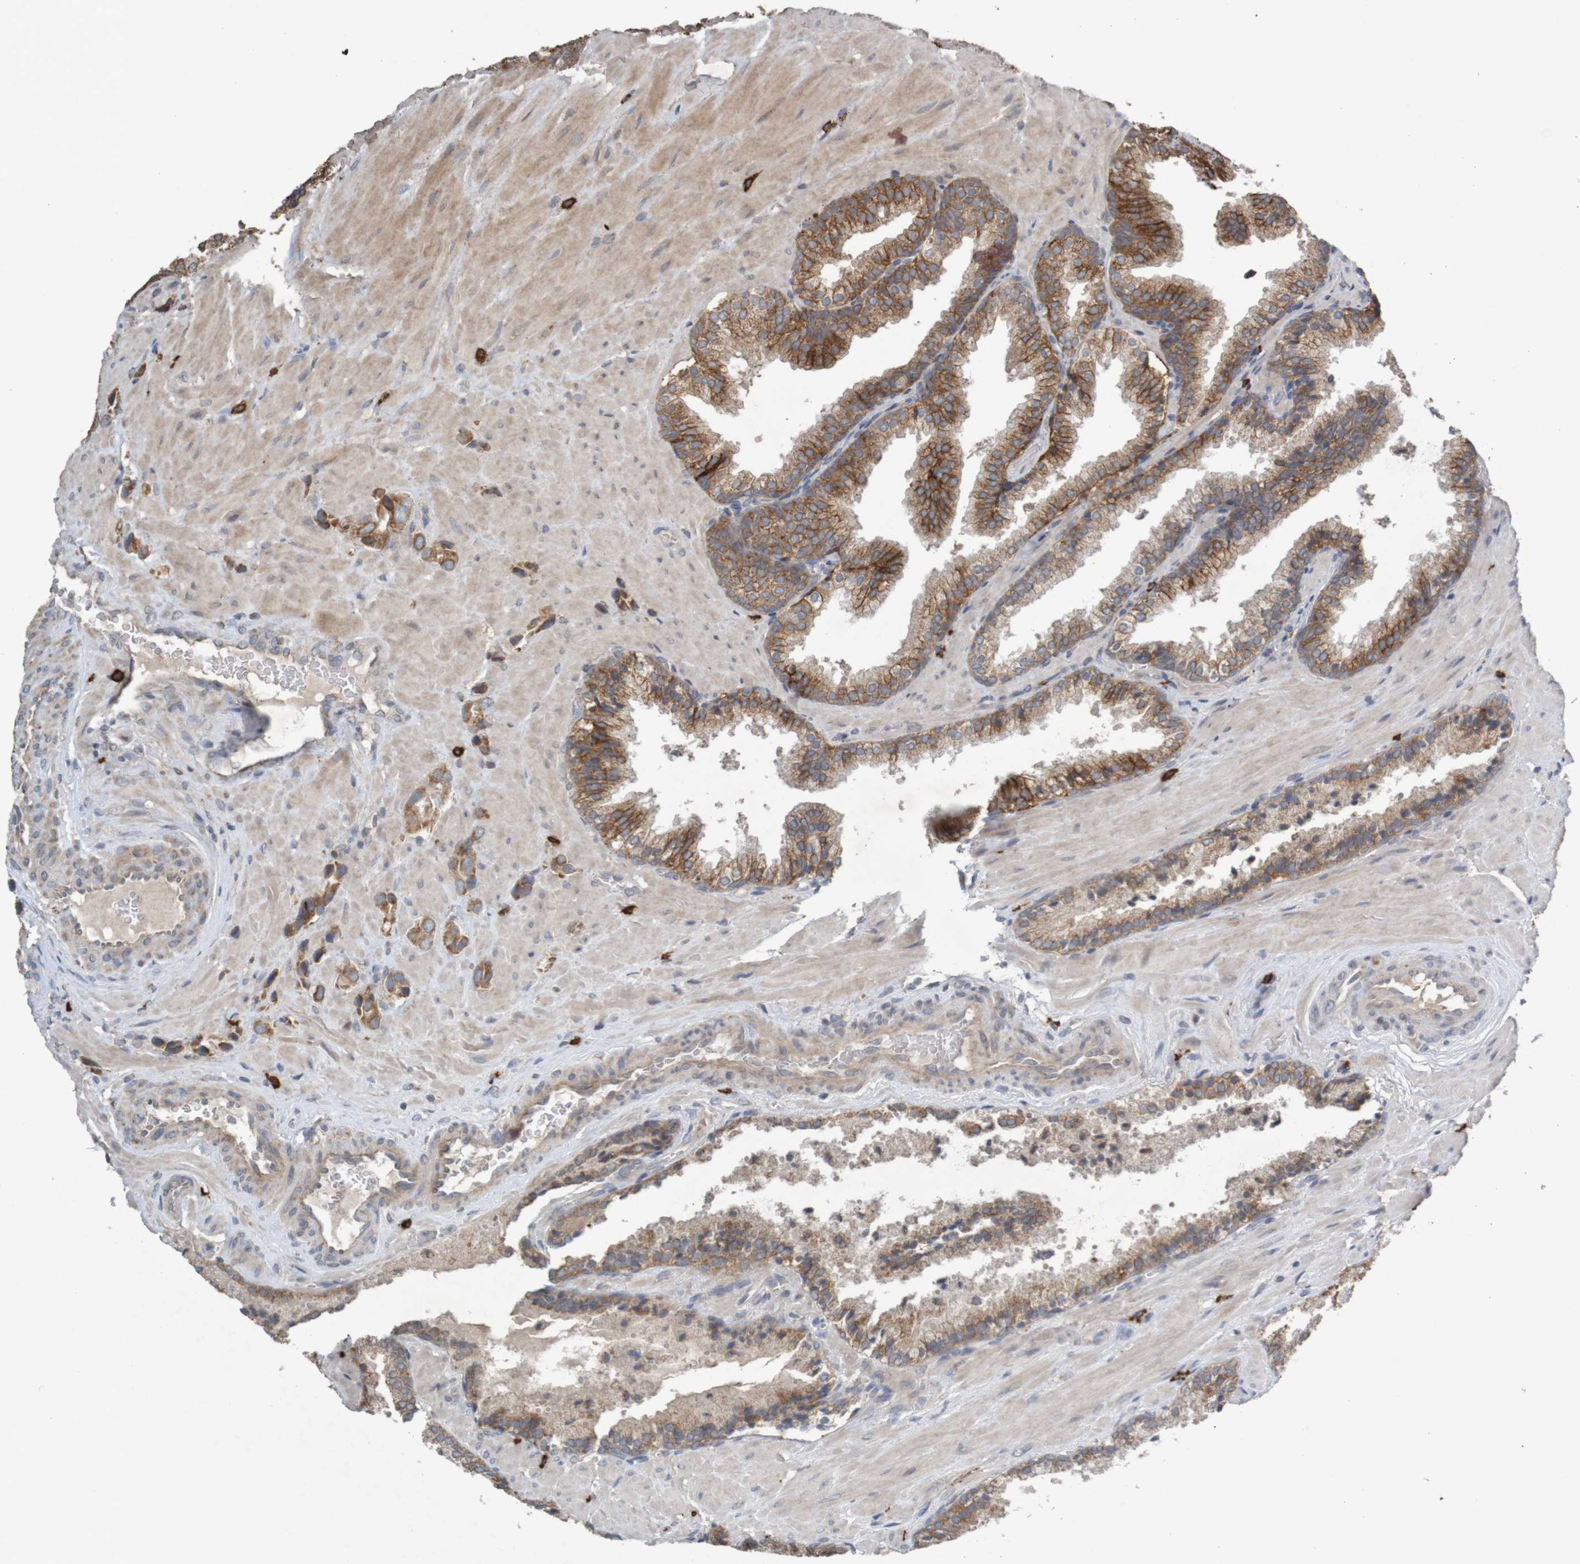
{"staining": {"intensity": "moderate", "quantity": ">75%", "location": "cytoplasmic/membranous"}, "tissue": "prostate cancer", "cell_type": "Tumor cells", "image_type": "cancer", "snomed": [{"axis": "morphology", "description": "Adenocarcinoma, High grade"}, {"axis": "topography", "description": "Prostate"}], "caption": "Immunohistochemistry (IHC) photomicrograph of neoplastic tissue: prostate cancer (high-grade adenocarcinoma) stained using immunohistochemistry exhibits medium levels of moderate protein expression localized specifically in the cytoplasmic/membranous of tumor cells, appearing as a cytoplasmic/membranous brown color.", "gene": "B3GAT2", "patient": {"sex": "male", "age": 64}}